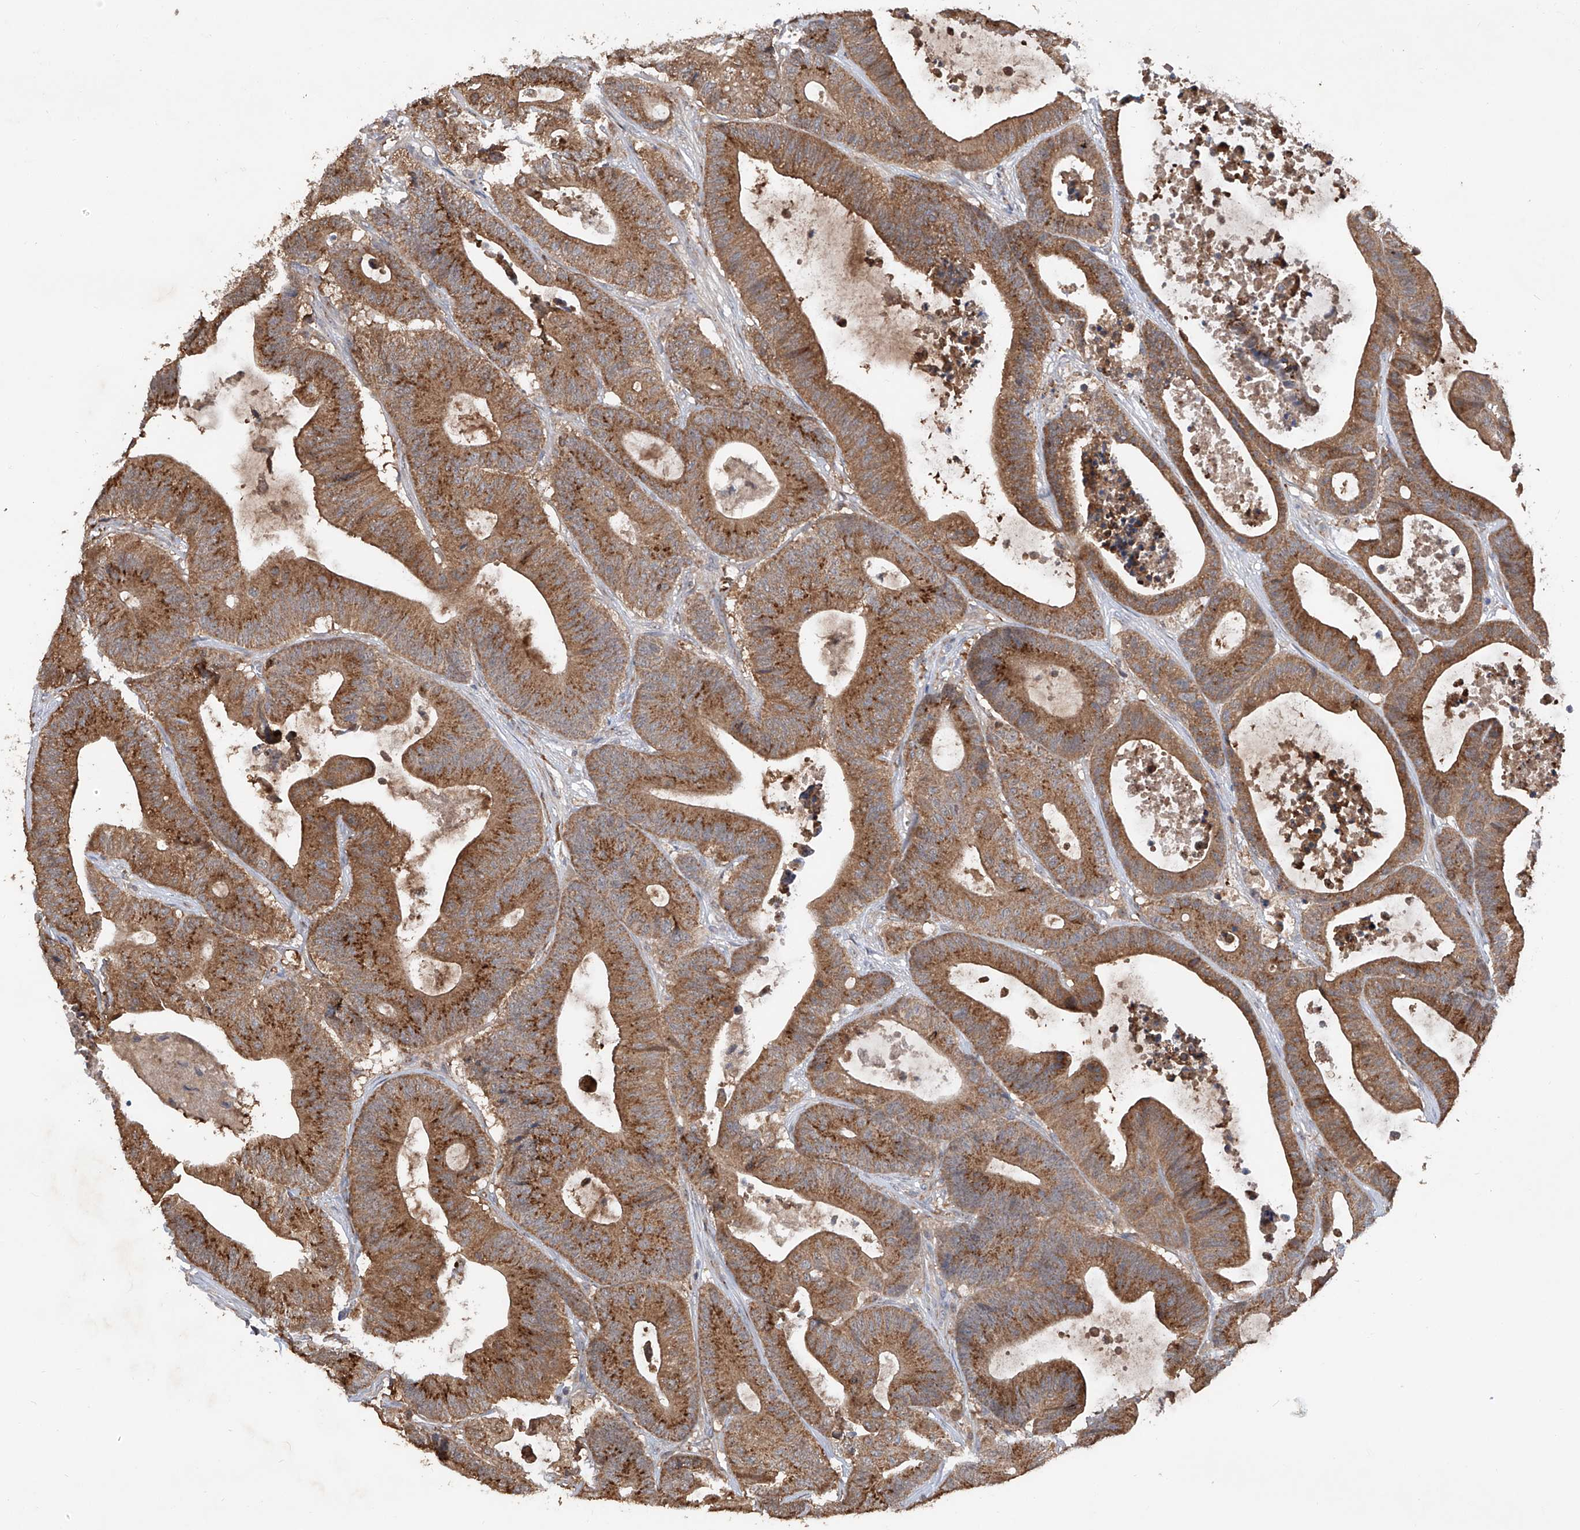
{"staining": {"intensity": "moderate", "quantity": ">75%", "location": "cytoplasmic/membranous"}, "tissue": "colorectal cancer", "cell_type": "Tumor cells", "image_type": "cancer", "snomed": [{"axis": "morphology", "description": "Adenocarcinoma, NOS"}, {"axis": "topography", "description": "Colon"}], "caption": "Immunohistochemistry of human adenocarcinoma (colorectal) shows medium levels of moderate cytoplasmic/membranous positivity in approximately >75% of tumor cells.", "gene": "EDN1", "patient": {"sex": "female", "age": 84}}